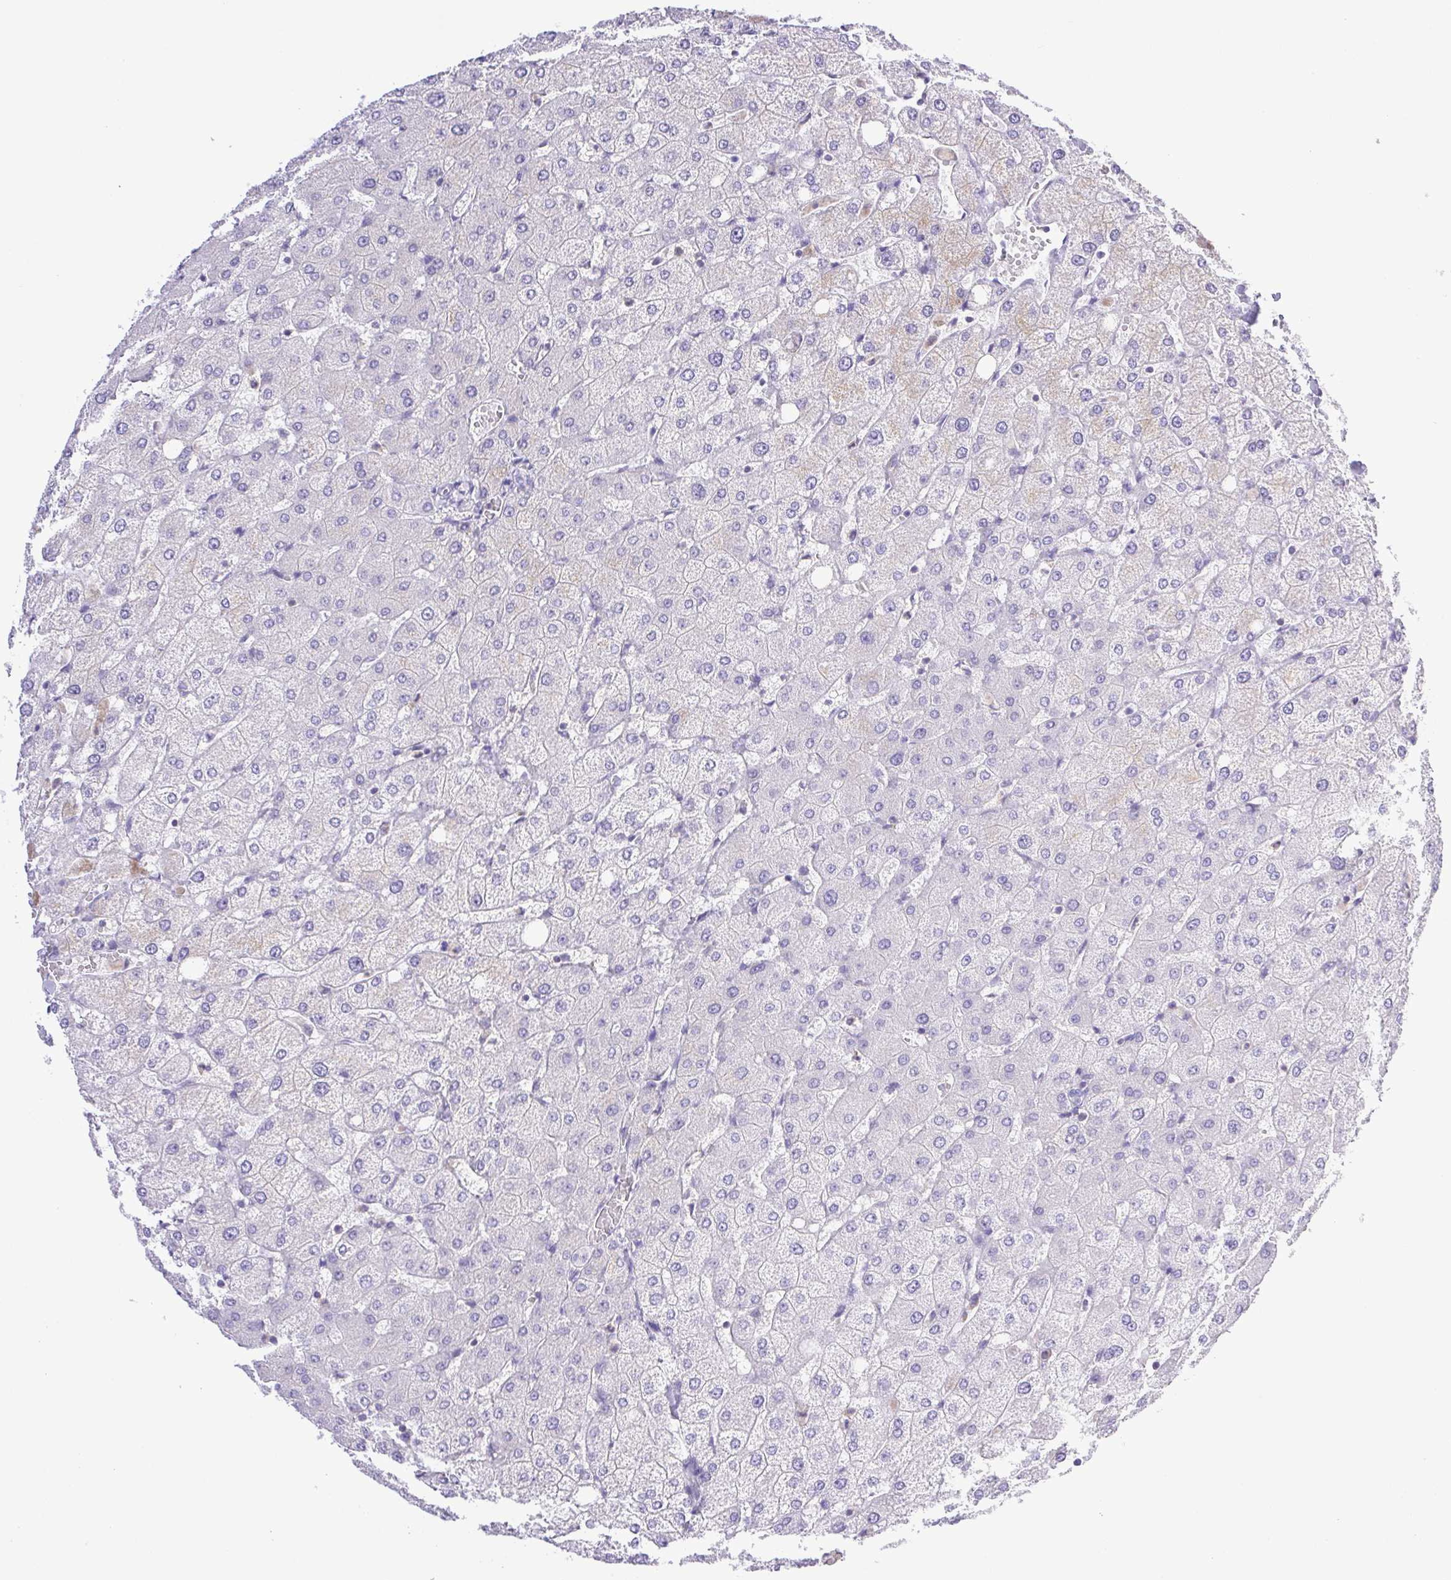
{"staining": {"intensity": "negative", "quantity": "none", "location": "none"}, "tissue": "liver", "cell_type": "Cholangiocytes", "image_type": "normal", "snomed": [{"axis": "morphology", "description": "Normal tissue, NOS"}, {"axis": "topography", "description": "Liver"}], "caption": "The photomicrograph demonstrates no significant staining in cholangiocytes of liver.", "gene": "SYNPR", "patient": {"sex": "female", "age": 54}}